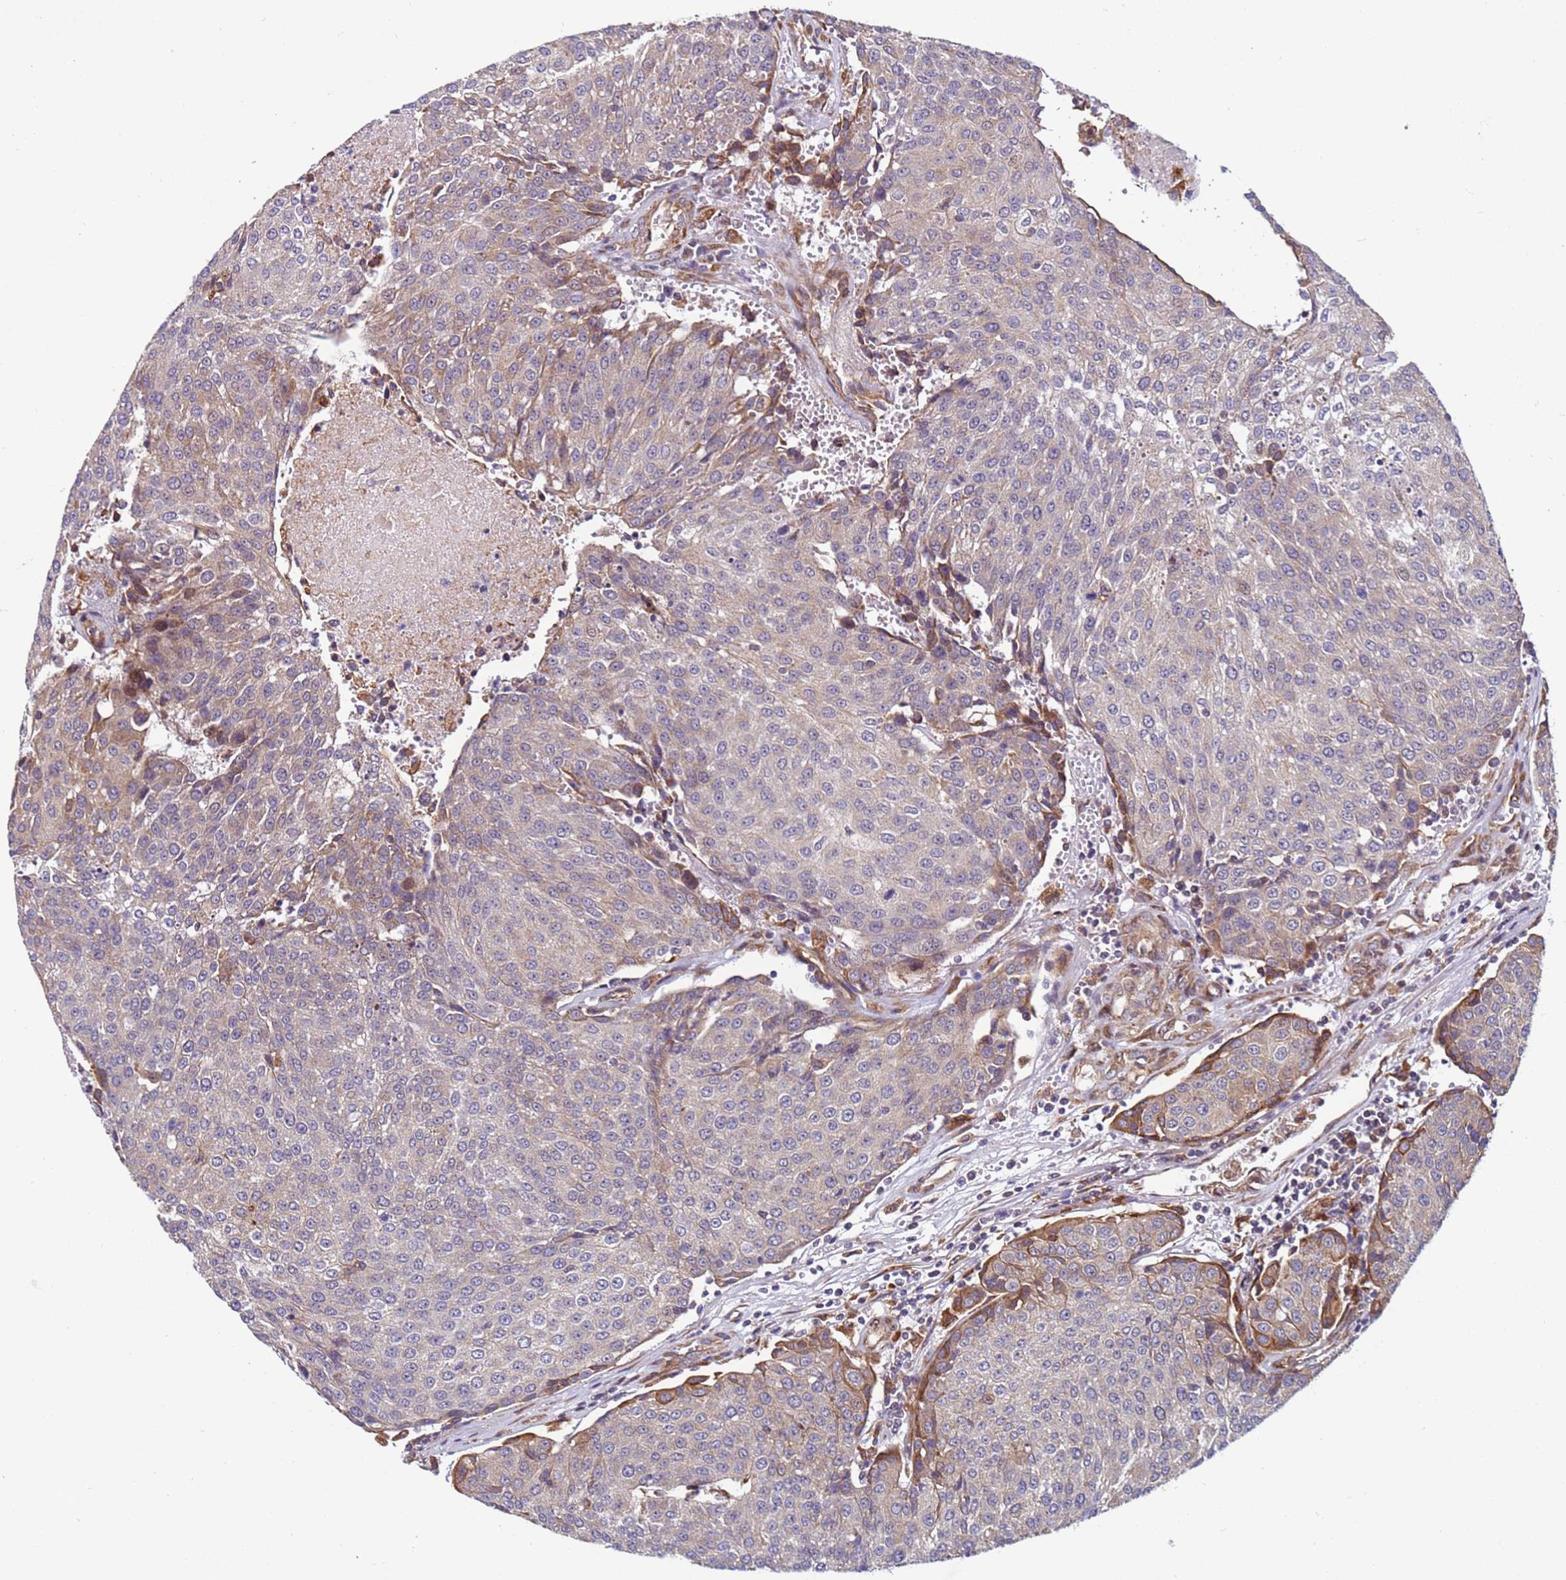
{"staining": {"intensity": "moderate", "quantity": "<25%", "location": "cytoplasmic/membranous"}, "tissue": "urothelial cancer", "cell_type": "Tumor cells", "image_type": "cancer", "snomed": [{"axis": "morphology", "description": "Urothelial carcinoma, High grade"}, {"axis": "topography", "description": "Urinary bladder"}], "caption": "Tumor cells exhibit low levels of moderate cytoplasmic/membranous expression in about <25% of cells in urothelial carcinoma (high-grade).", "gene": "MCRIP1", "patient": {"sex": "female", "age": 85}}